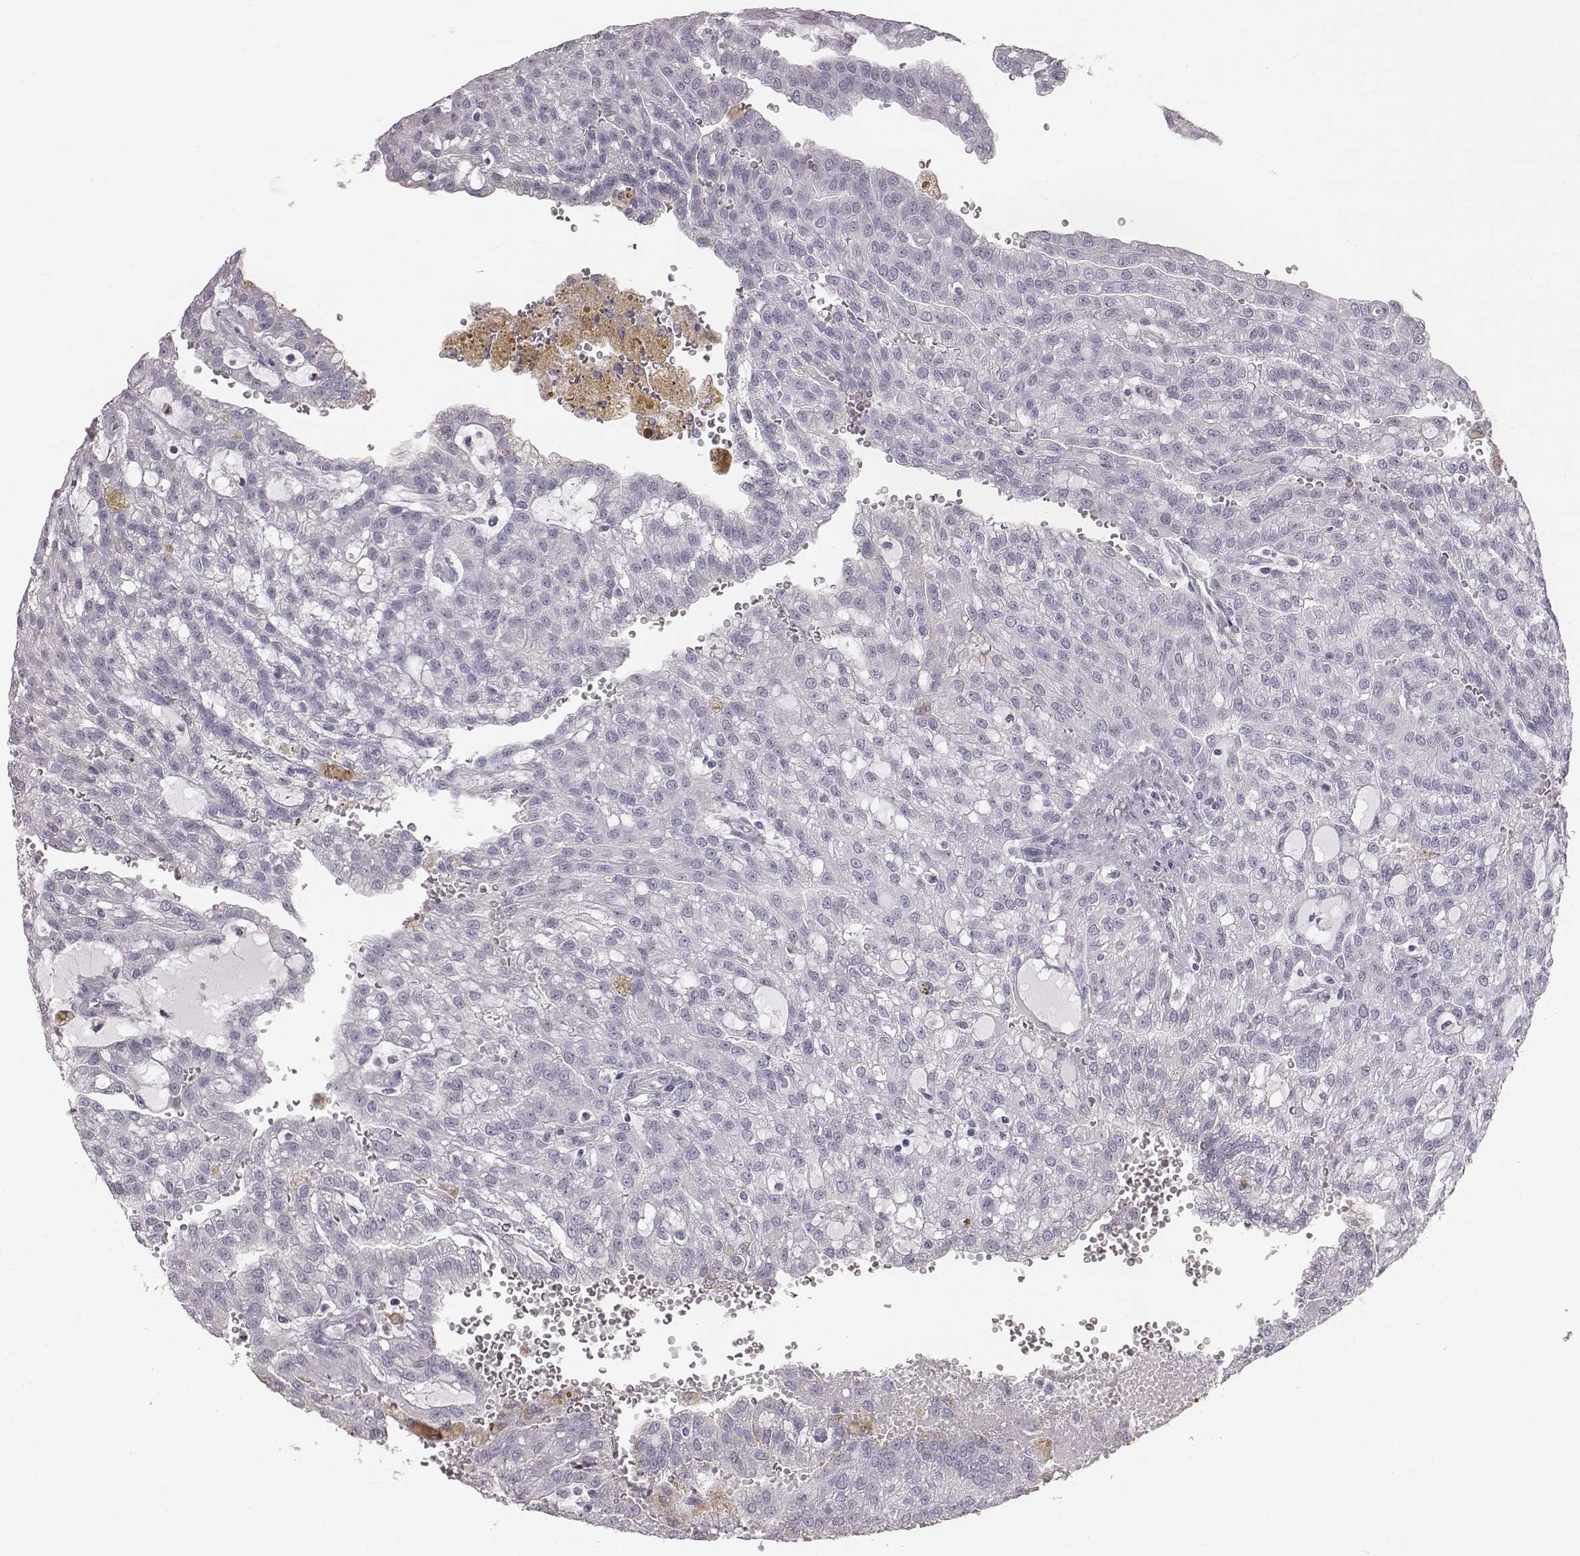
{"staining": {"intensity": "negative", "quantity": "none", "location": "none"}, "tissue": "renal cancer", "cell_type": "Tumor cells", "image_type": "cancer", "snomed": [{"axis": "morphology", "description": "Adenocarcinoma, NOS"}, {"axis": "topography", "description": "Kidney"}], "caption": "A high-resolution image shows IHC staining of renal adenocarcinoma, which reveals no significant staining in tumor cells.", "gene": "C6orf58", "patient": {"sex": "male", "age": 63}}